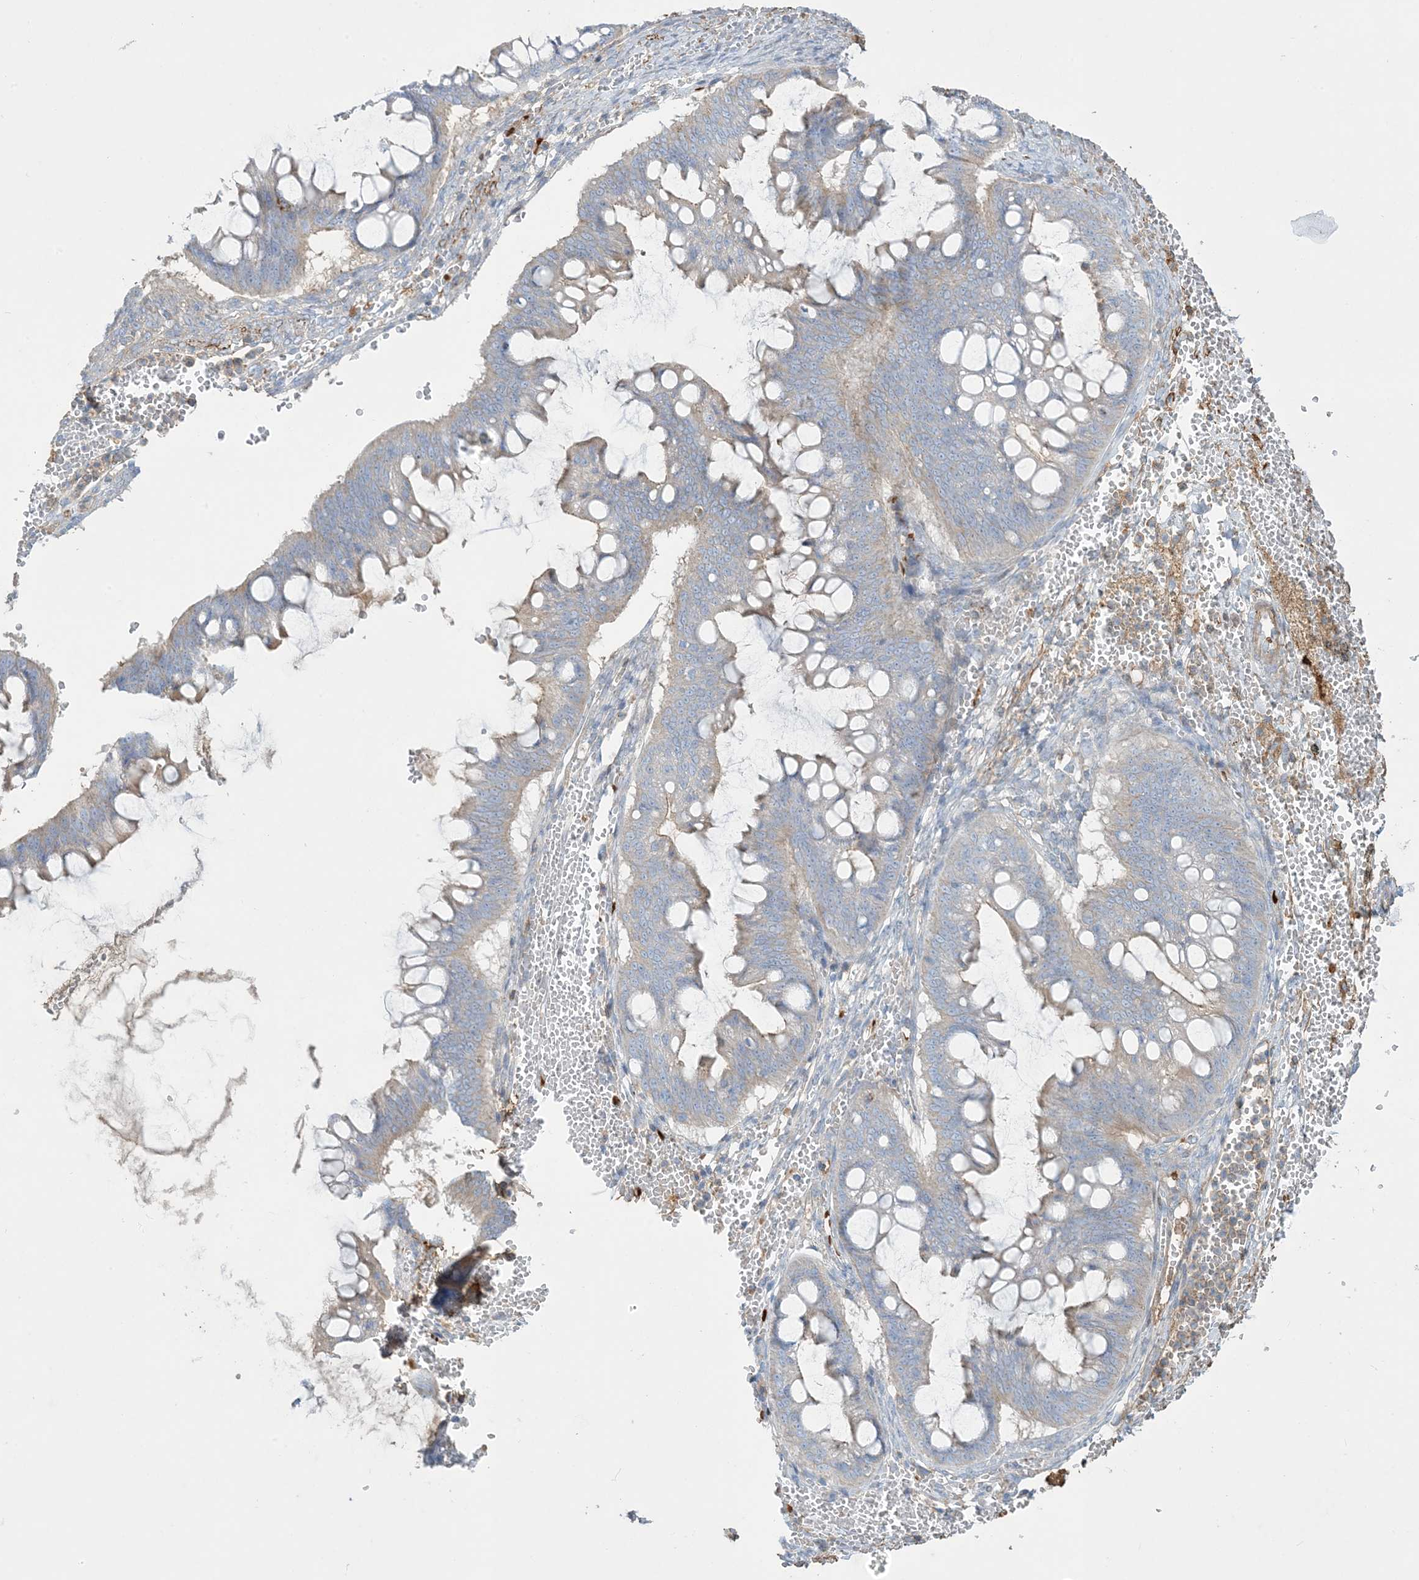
{"staining": {"intensity": "negative", "quantity": "none", "location": "none"}, "tissue": "ovarian cancer", "cell_type": "Tumor cells", "image_type": "cancer", "snomed": [{"axis": "morphology", "description": "Cystadenocarcinoma, mucinous, NOS"}, {"axis": "topography", "description": "Ovary"}], "caption": "IHC image of human ovarian mucinous cystadenocarcinoma stained for a protein (brown), which displays no positivity in tumor cells.", "gene": "GTF3C2", "patient": {"sex": "female", "age": 73}}